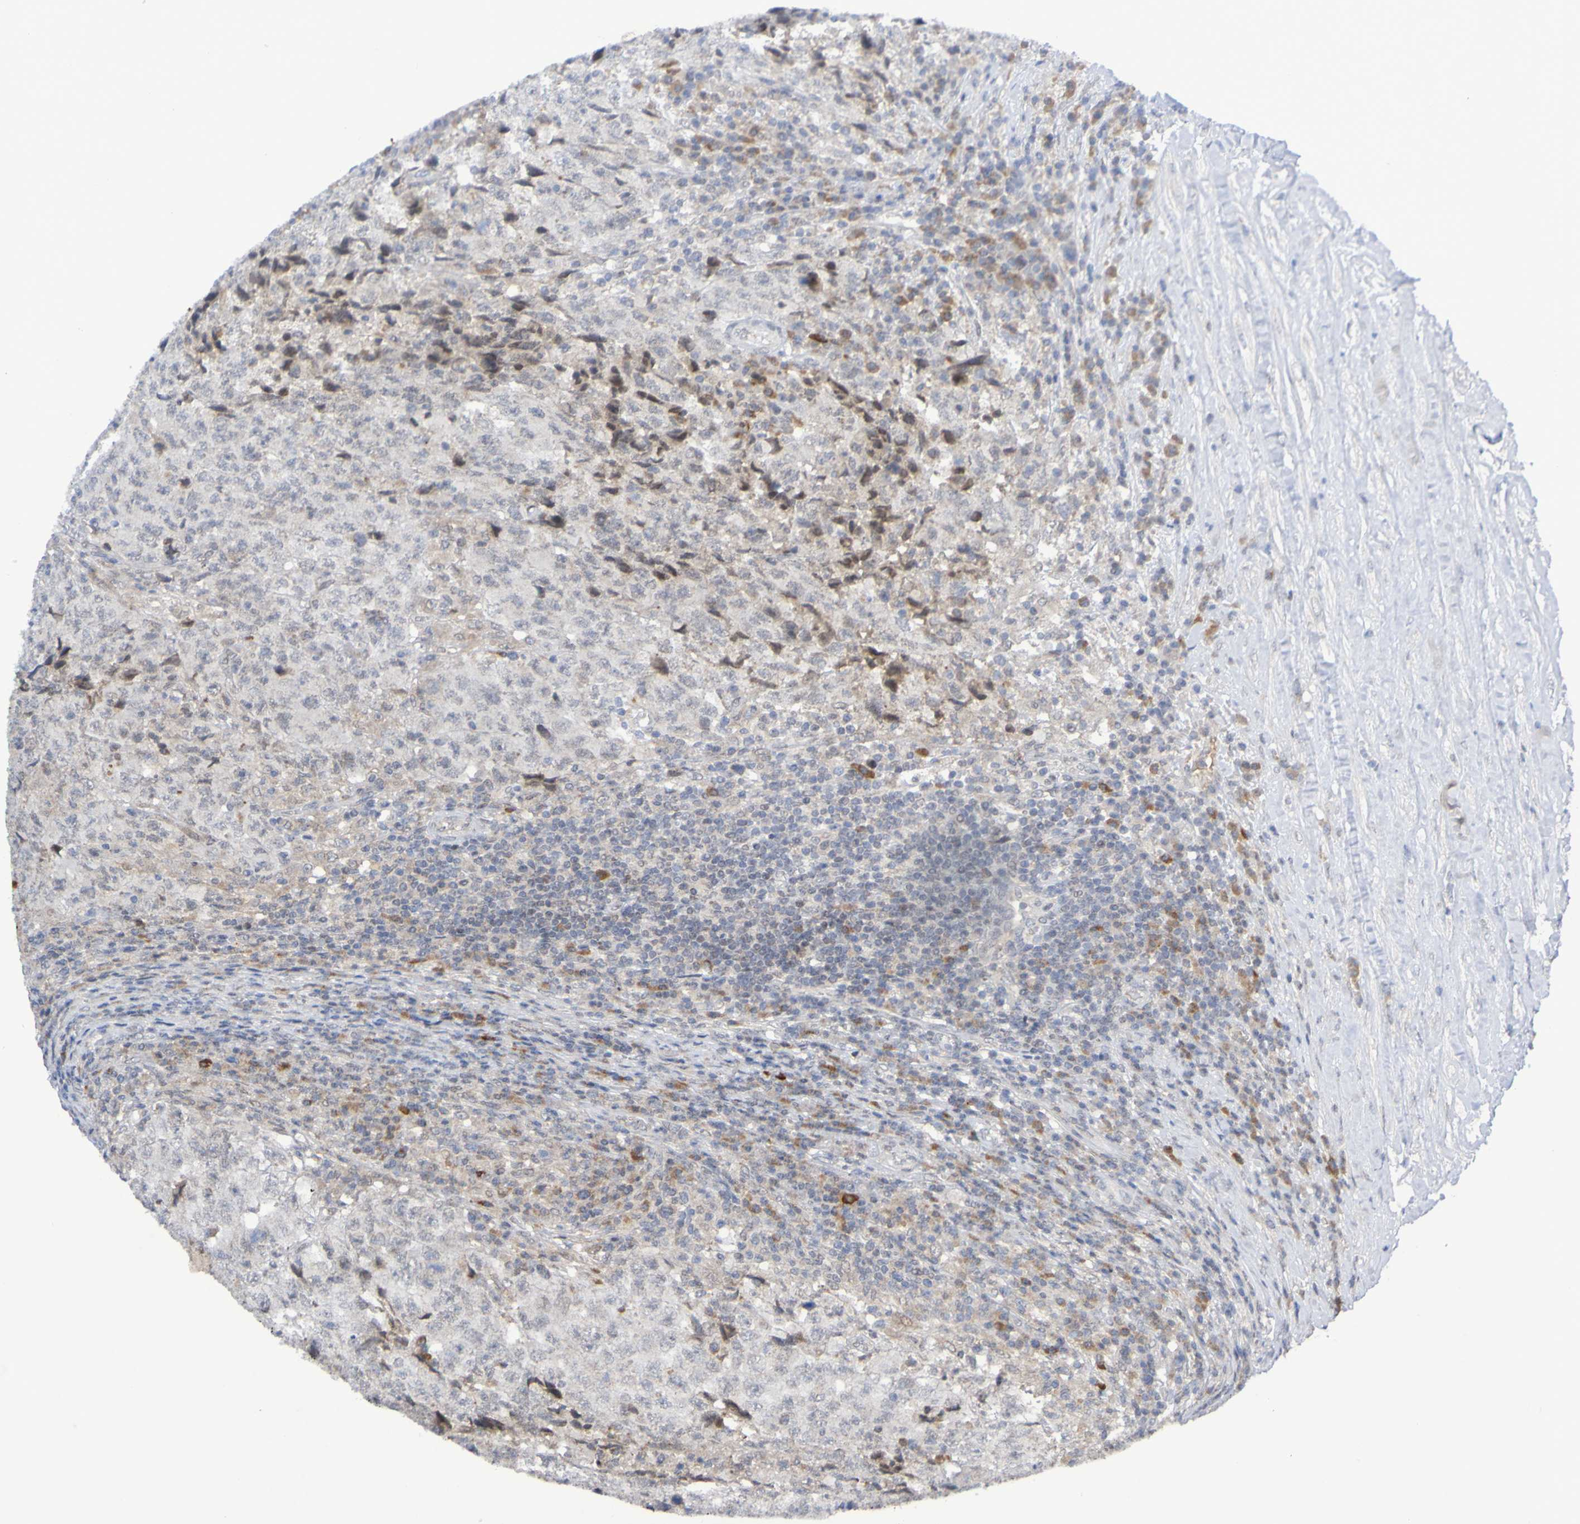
{"staining": {"intensity": "negative", "quantity": "none", "location": "none"}, "tissue": "testis cancer", "cell_type": "Tumor cells", "image_type": "cancer", "snomed": [{"axis": "morphology", "description": "Necrosis, NOS"}, {"axis": "morphology", "description": "Carcinoma, Embryonal, NOS"}, {"axis": "topography", "description": "Testis"}], "caption": "Immunohistochemistry histopathology image of neoplastic tissue: testis cancer stained with DAB (3,3'-diaminobenzidine) shows no significant protein staining in tumor cells.", "gene": "ITLN1", "patient": {"sex": "male", "age": 19}}